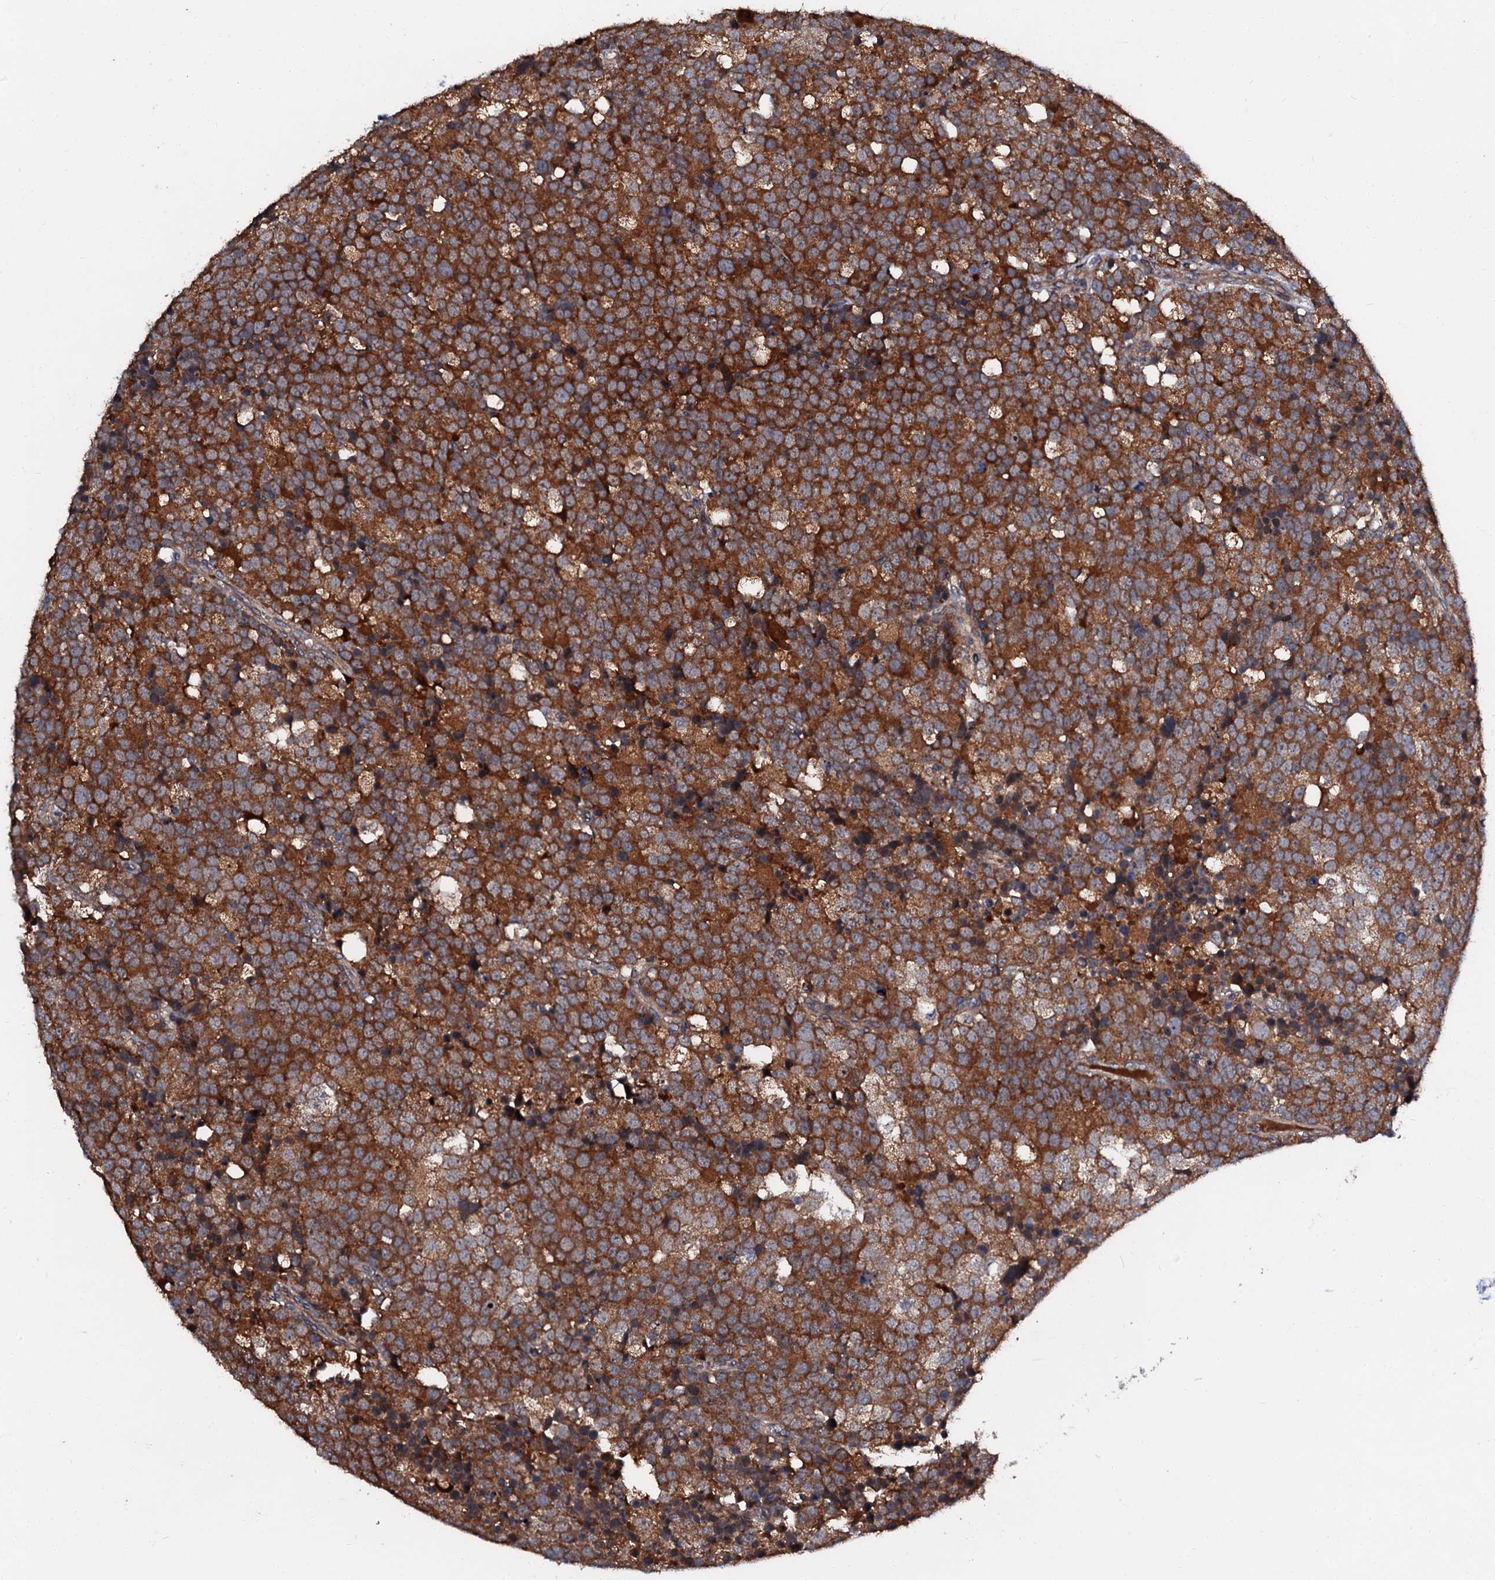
{"staining": {"intensity": "strong", "quantity": ">75%", "location": "cytoplasmic/membranous"}, "tissue": "testis cancer", "cell_type": "Tumor cells", "image_type": "cancer", "snomed": [{"axis": "morphology", "description": "Seminoma, NOS"}, {"axis": "topography", "description": "Testis"}], "caption": "Human testis cancer (seminoma) stained with a protein marker shows strong staining in tumor cells.", "gene": "N4BP1", "patient": {"sex": "male", "age": 71}}